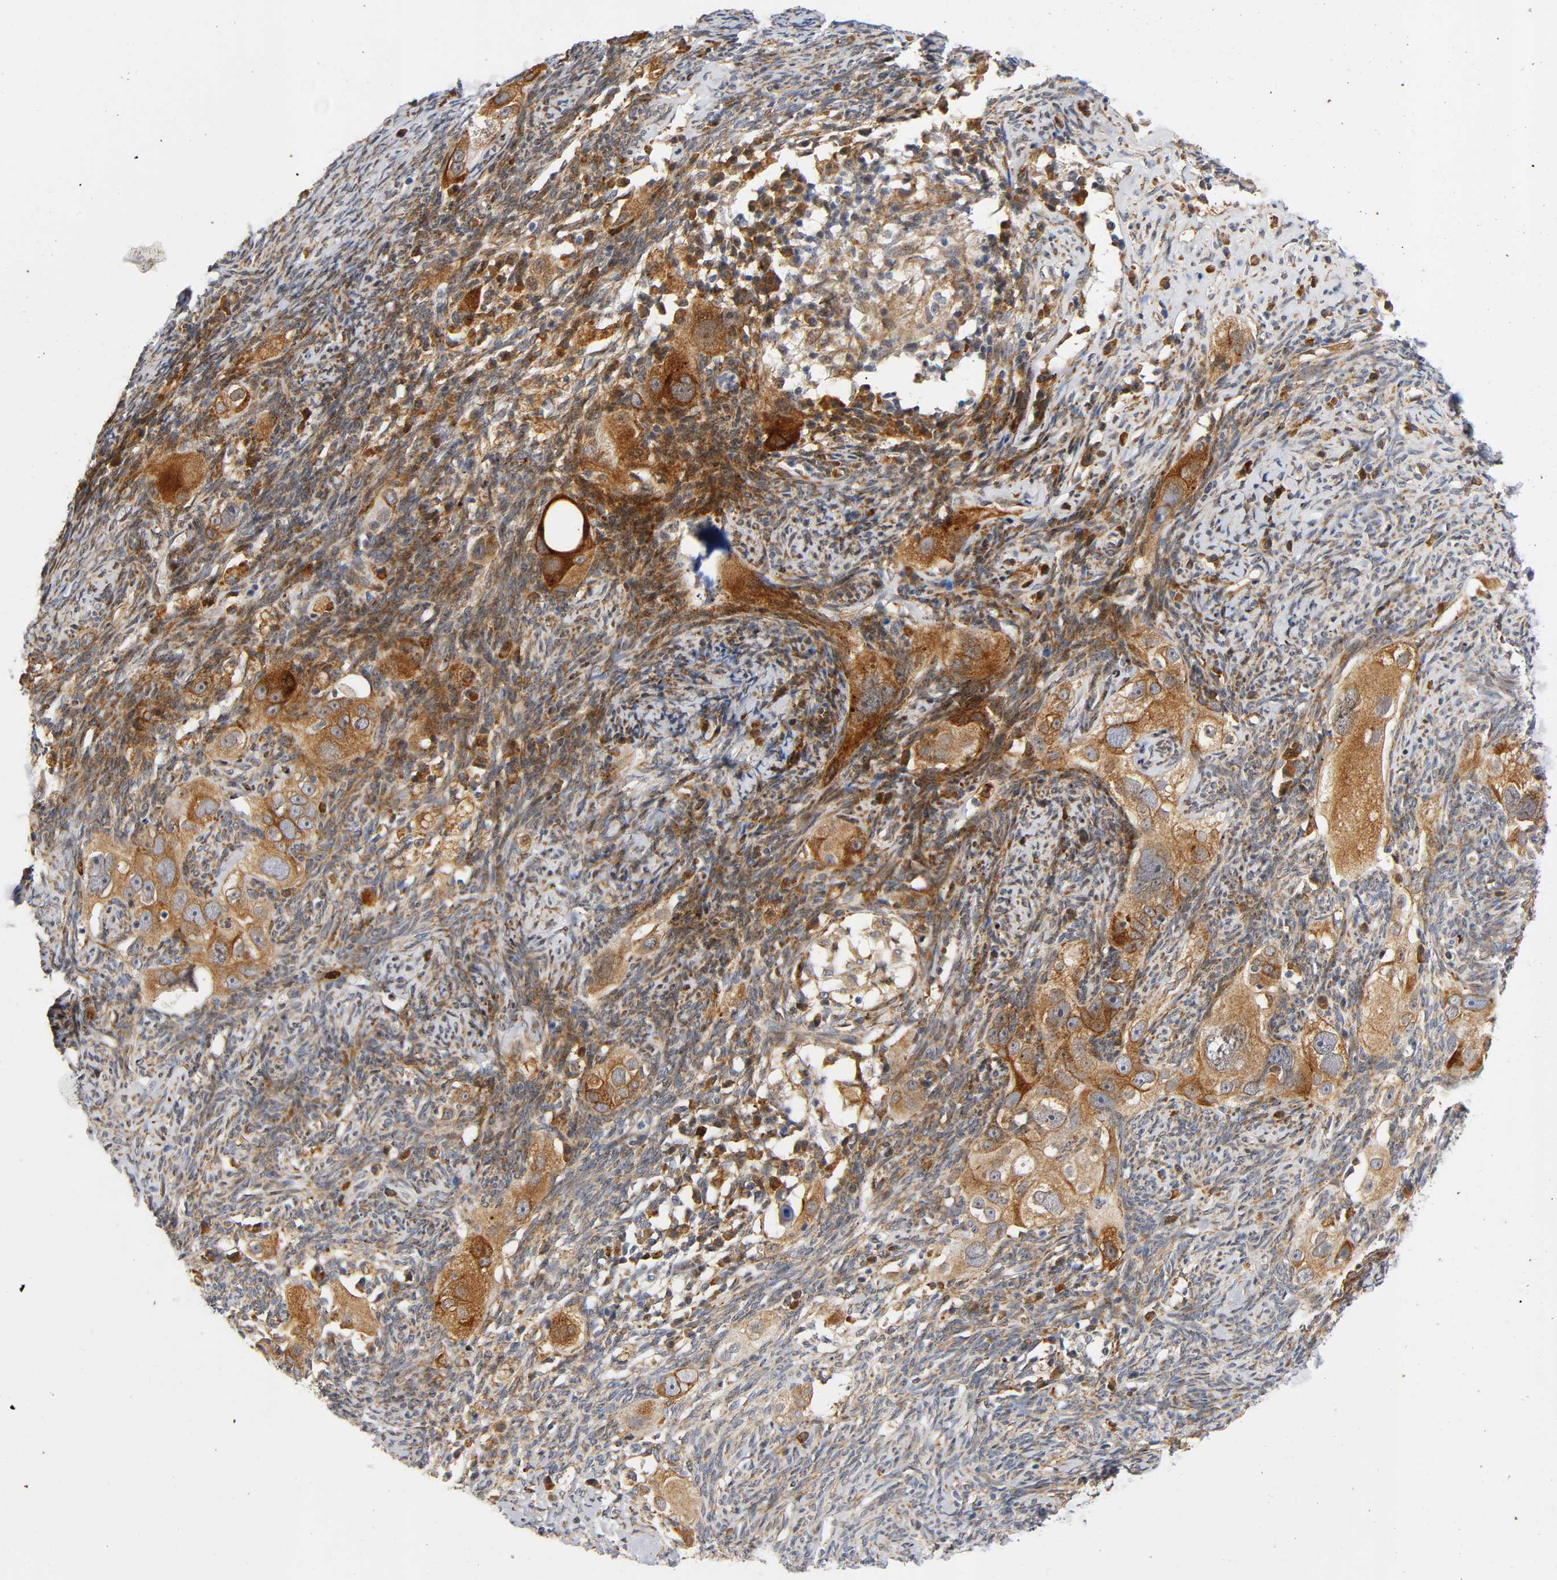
{"staining": {"intensity": "strong", "quantity": ">75%", "location": "cytoplasmic/membranous"}, "tissue": "ovarian cancer", "cell_type": "Tumor cells", "image_type": "cancer", "snomed": [{"axis": "morphology", "description": "Normal tissue, NOS"}, {"axis": "morphology", "description": "Cystadenocarcinoma, serous, NOS"}, {"axis": "topography", "description": "Ovary"}], "caption": "Immunohistochemistry image of ovarian cancer (serous cystadenocarcinoma) stained for a protein (brown), which displays high levels of strong cytoplasmic/membranous expression in about >75% of tumor cells.", "gene": "SOS2", "patient": {"sex": "female", "age": 62}}